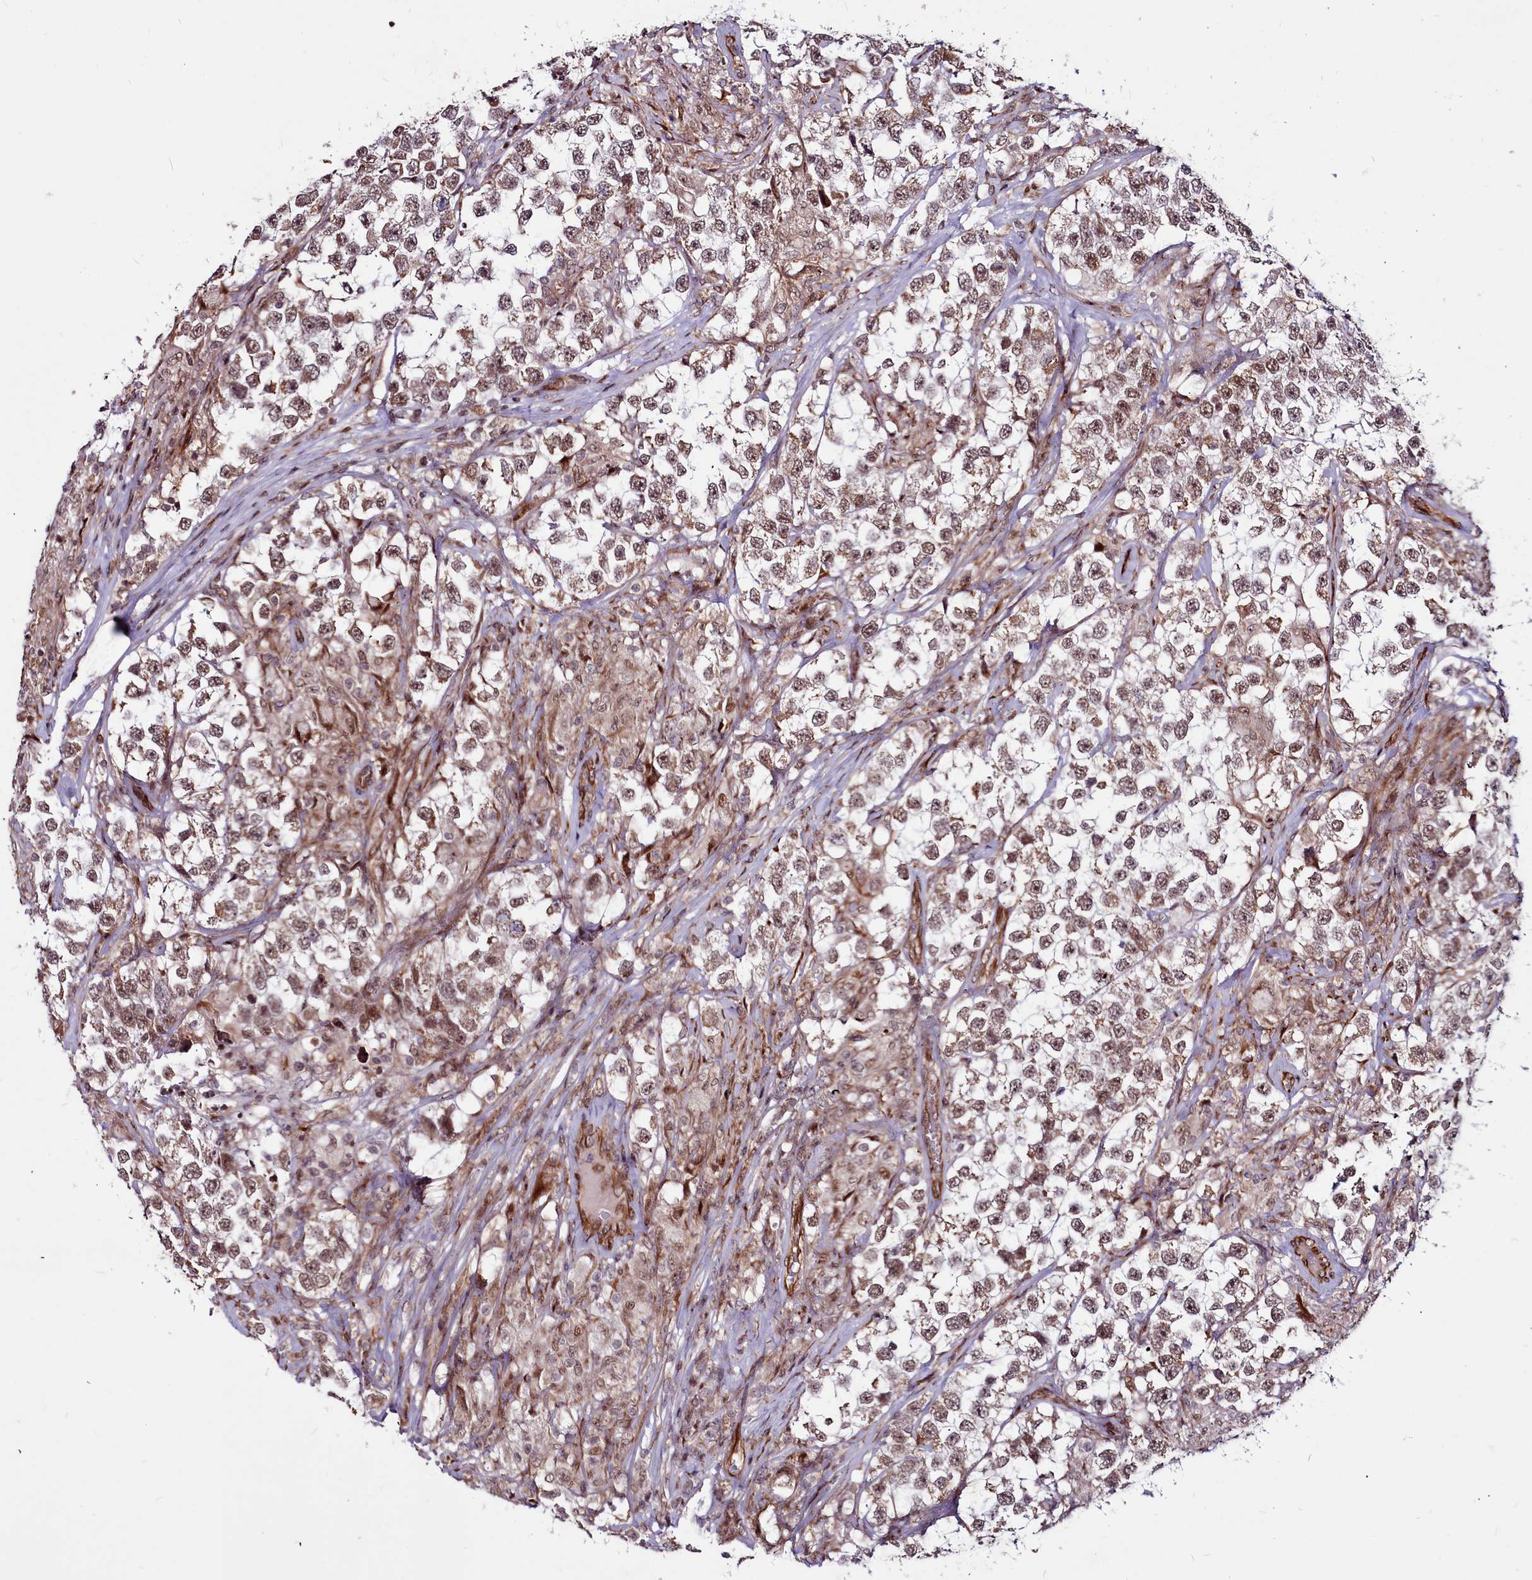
{"staining": {"intensity": "moderate", "quantity": ">75%", "location": "nuclear"}, "tissue": "testis cancer", "cell_type": "Tumor cells", "image_type": "cancer", "snomed": [{"axis": "morphology", "description": "Seminoma, NOS"}, {"axis": "topography", "description": "Testis"}], "caption": "Immunohistochemical staining of human testis cancer (seminoma) reveals moderate nuclear protein positivity in approximately >75% of tumor cells.", "gene": "CLK3", "patient": {"sex": "male", "age": 46}}